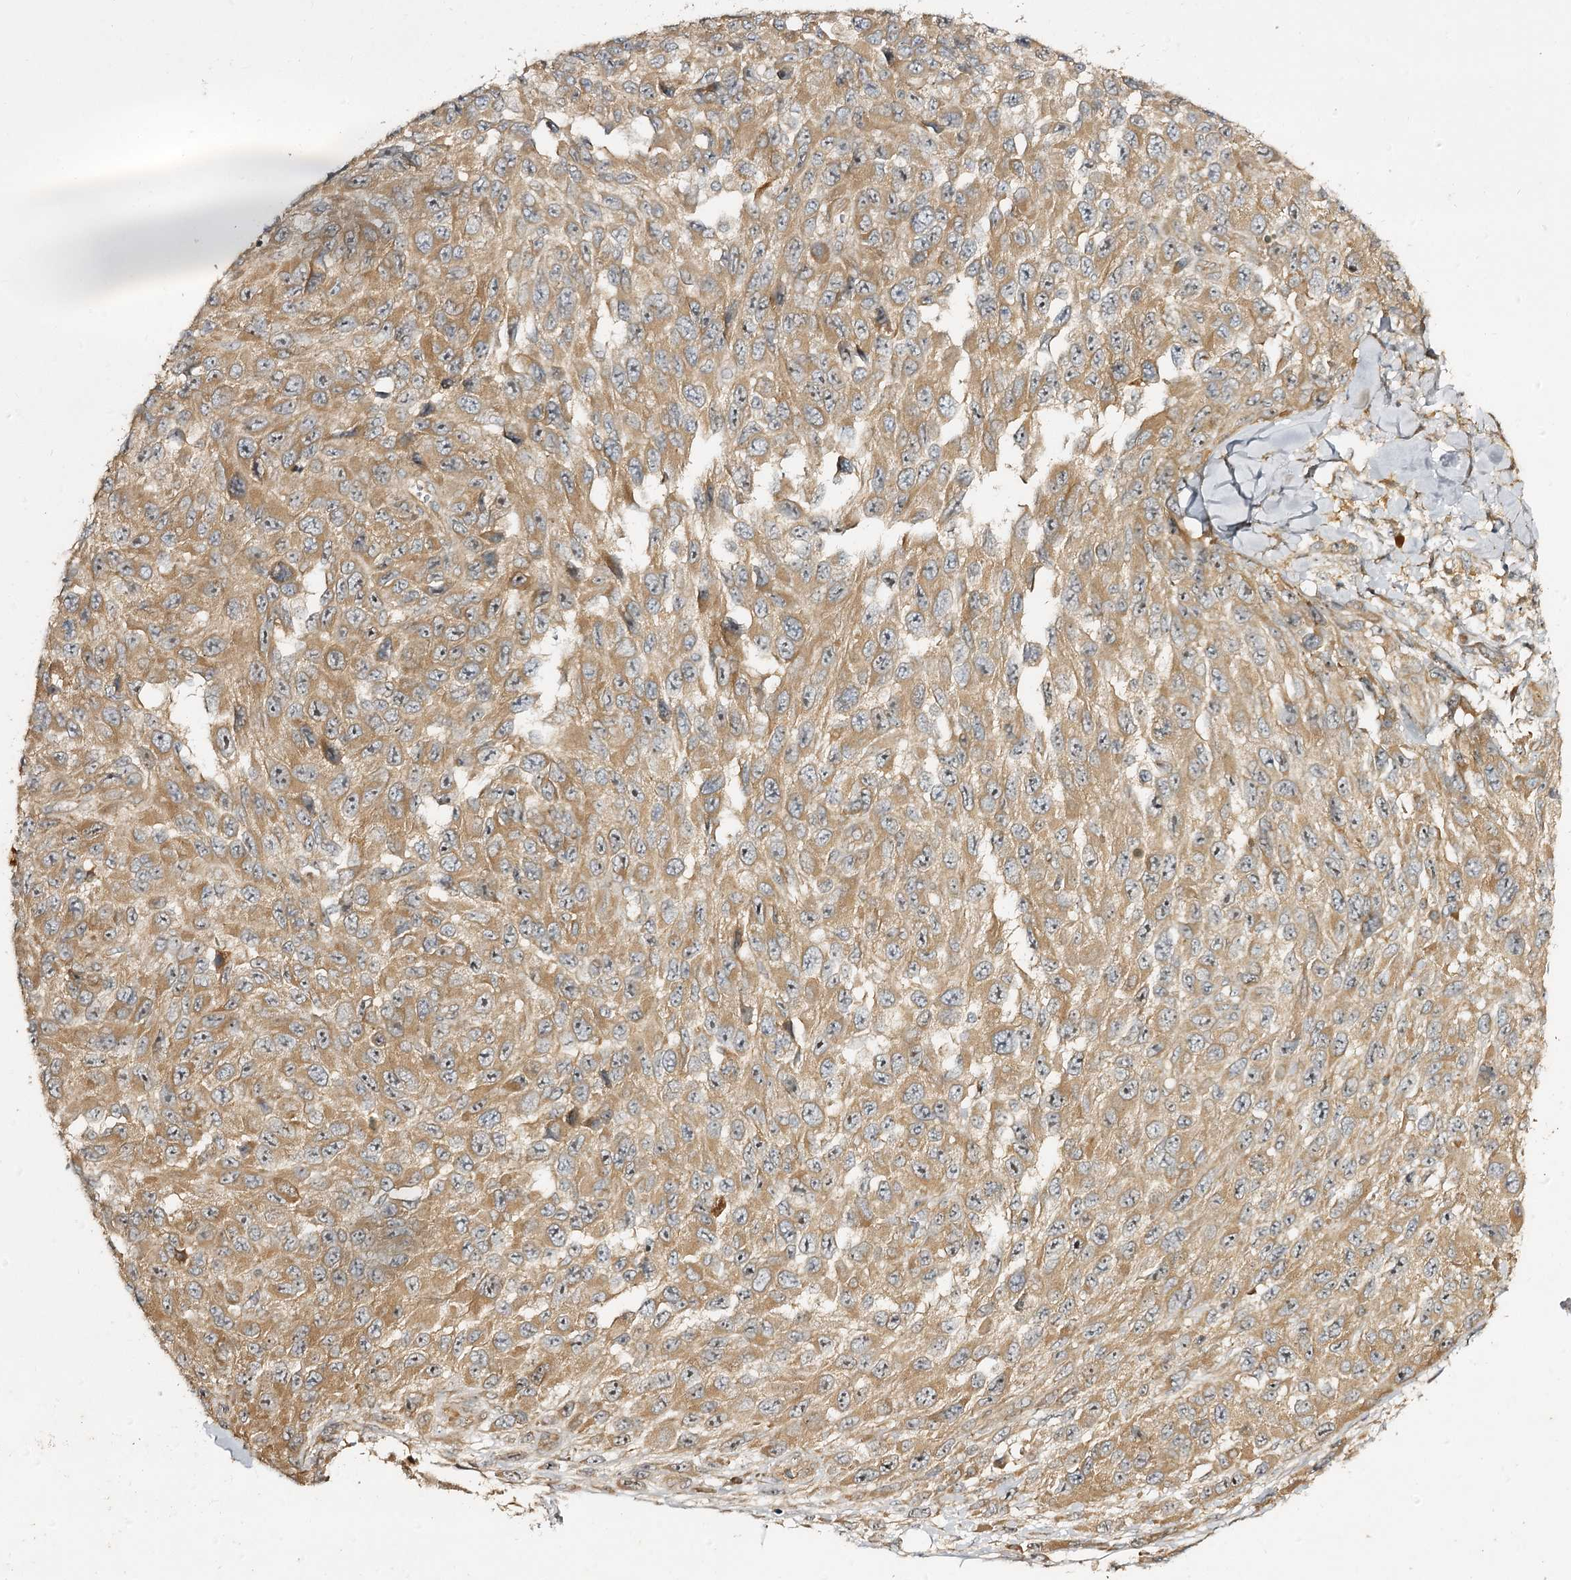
{"staining": {"intensity": "moderate", "quantity": ">75%", "location": "cytoplasmic/membranous"}, "tissue": "melanoma", "cell_type": "Tumor cells", "image_type": "cancer", "snomed": [{"axis": "morphology", "description": "Normal tissue, NOS"}, {"axis": "morphology", "description": "Malignant melanoma, NOS"}, {"axis": "topography", "description": "Skin"}], "caption": "A high-resolution image shows immunohistochemistry staining of melanoma, which reveals moderate cytoplasmic/membranous expression in about >75% of tumor cells.", "gene": "C11orf80", "patient": {"sex": "female", "age": 96}}